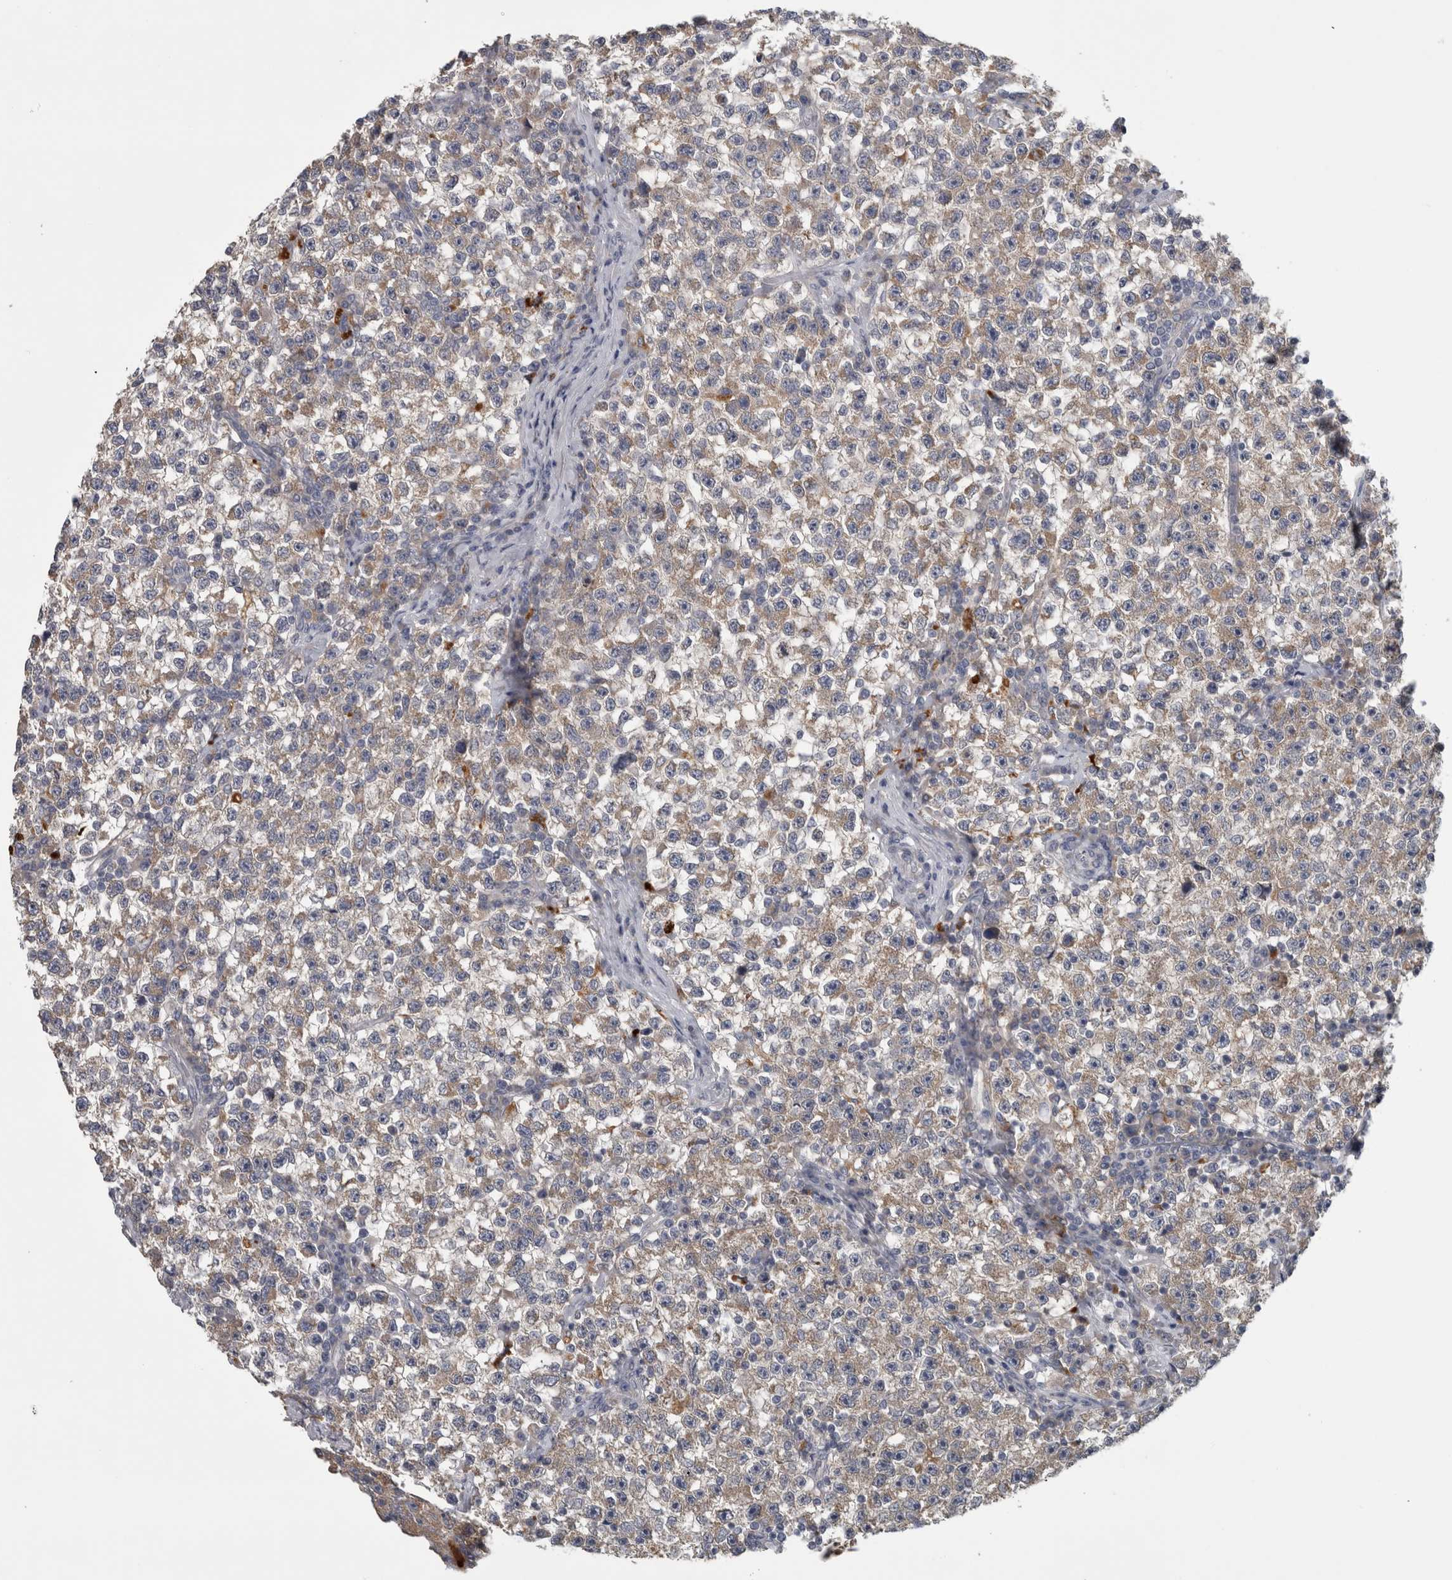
{"staining": {"intensity": "weak", "quantity": ">75%", "location": "cytoplasmic/membranous"}, "tissue": "testis cancer", "cell_type": "Tumor cells", "image_type": "cancer", "snomed": [{"axis": "morphology", "description": "Seminoma, NOS"}, {"axis": "topography", "description": "Testis"}], "caption": "Testis cancer stained with DAB (3,3'-diaminobenzidine) IHC demonstrates low levels of weak cytoplasmic/membranous expression in approximately >75% of tumor cells.", "gene": "ATXN2", "patient": {"sex": "male", "age": 22}}